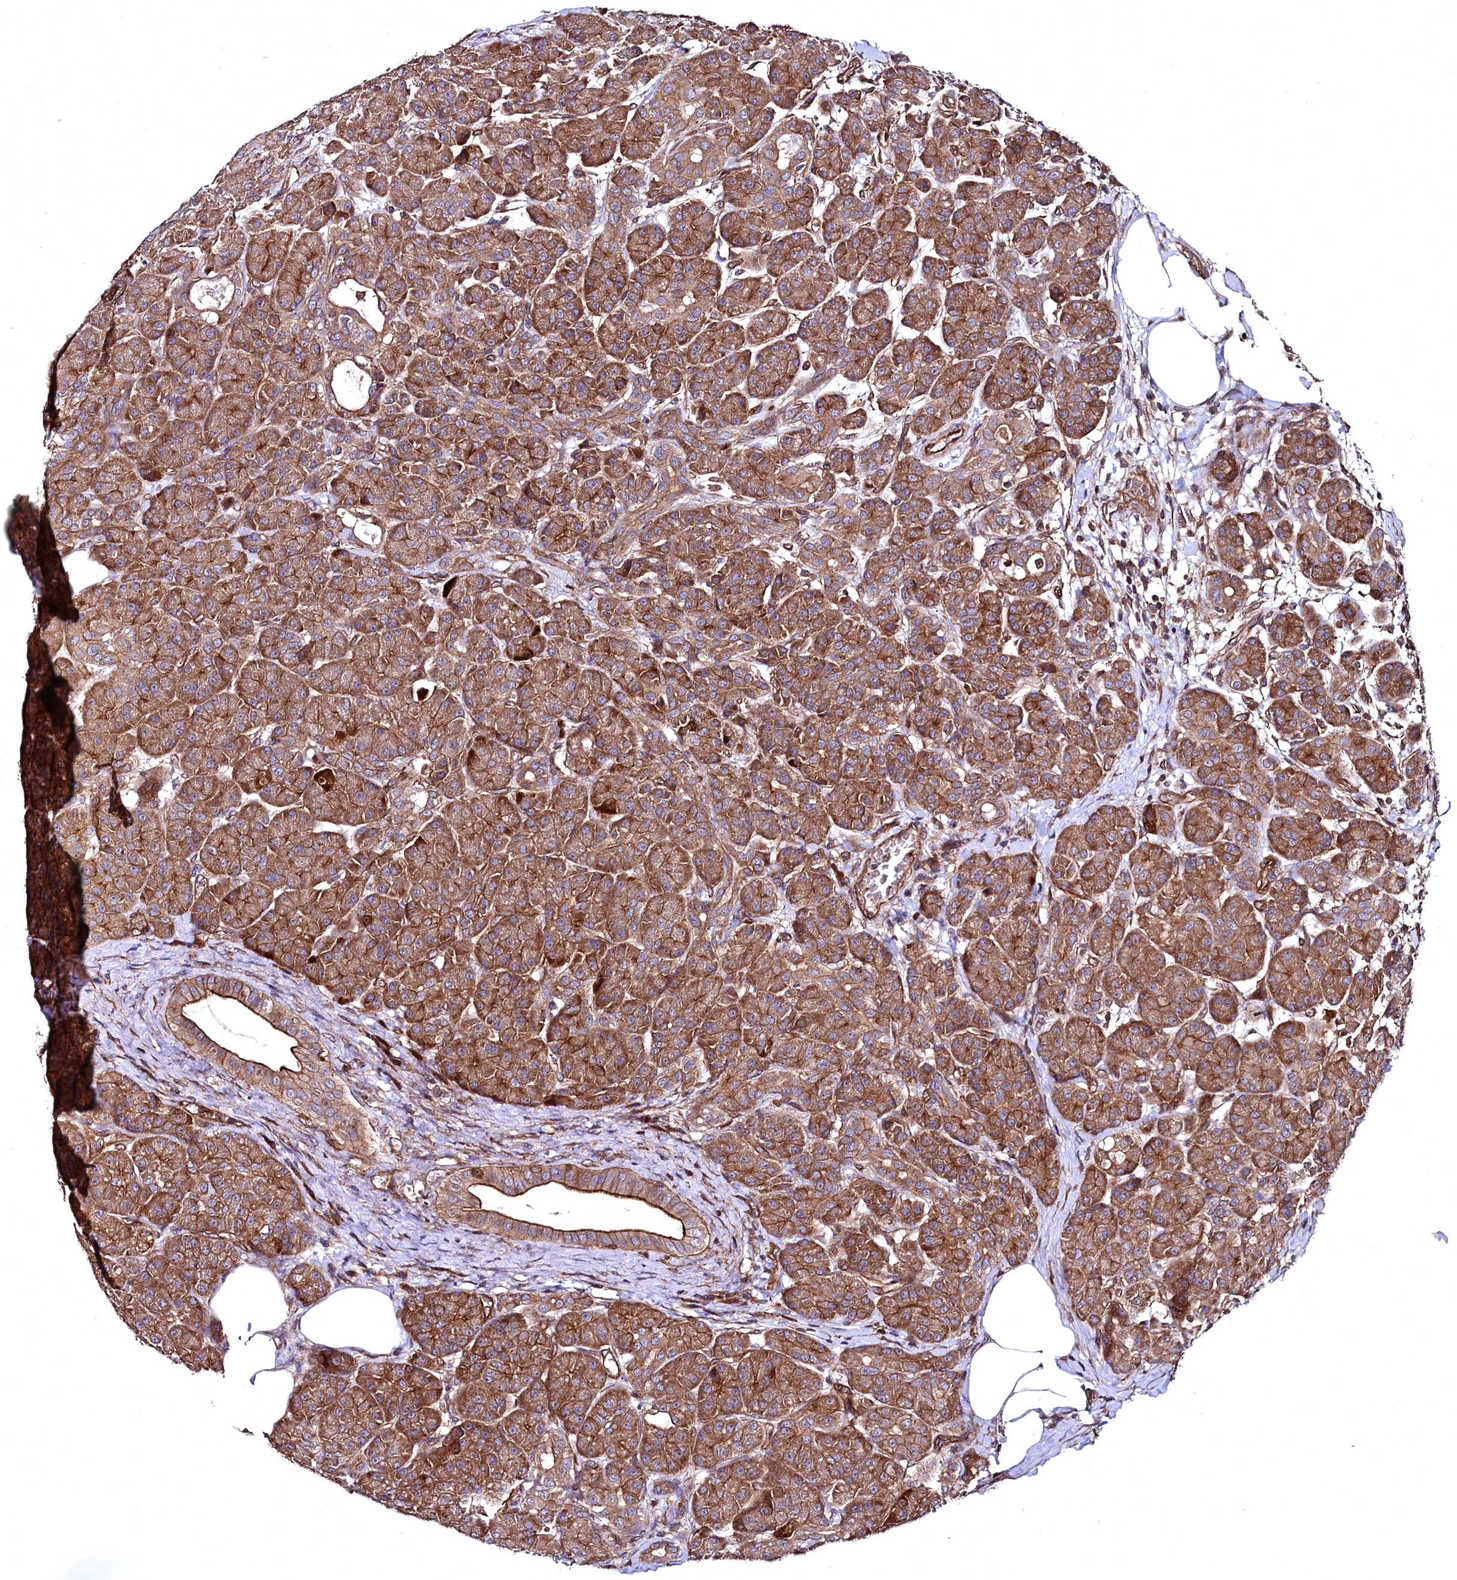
{"staining": {"intensity": "moderate", "quantity": ">75%", "location": "cytoplasmic/membranous"}, "tissue": "pancreas", "cell_type": "Exocrine glandular cells", "image_type": "normal", "snomed": [{"axis": "morphology", "description": "Normal tissue, NOS"}, {"axis": "topography", "description": "Pancreas"}], "caption": "The photomicrograph displays immunohistochemical staining of normal pancreas. There is moderate cytoplasmic/membranous staining is appreciated in about >75% of exocrine glandular cells. The protein of interest is shown in brown color, while the nuclei are stained blue.", "gene": "SVIP", "patient": {"sex": "male", "age": 63}}